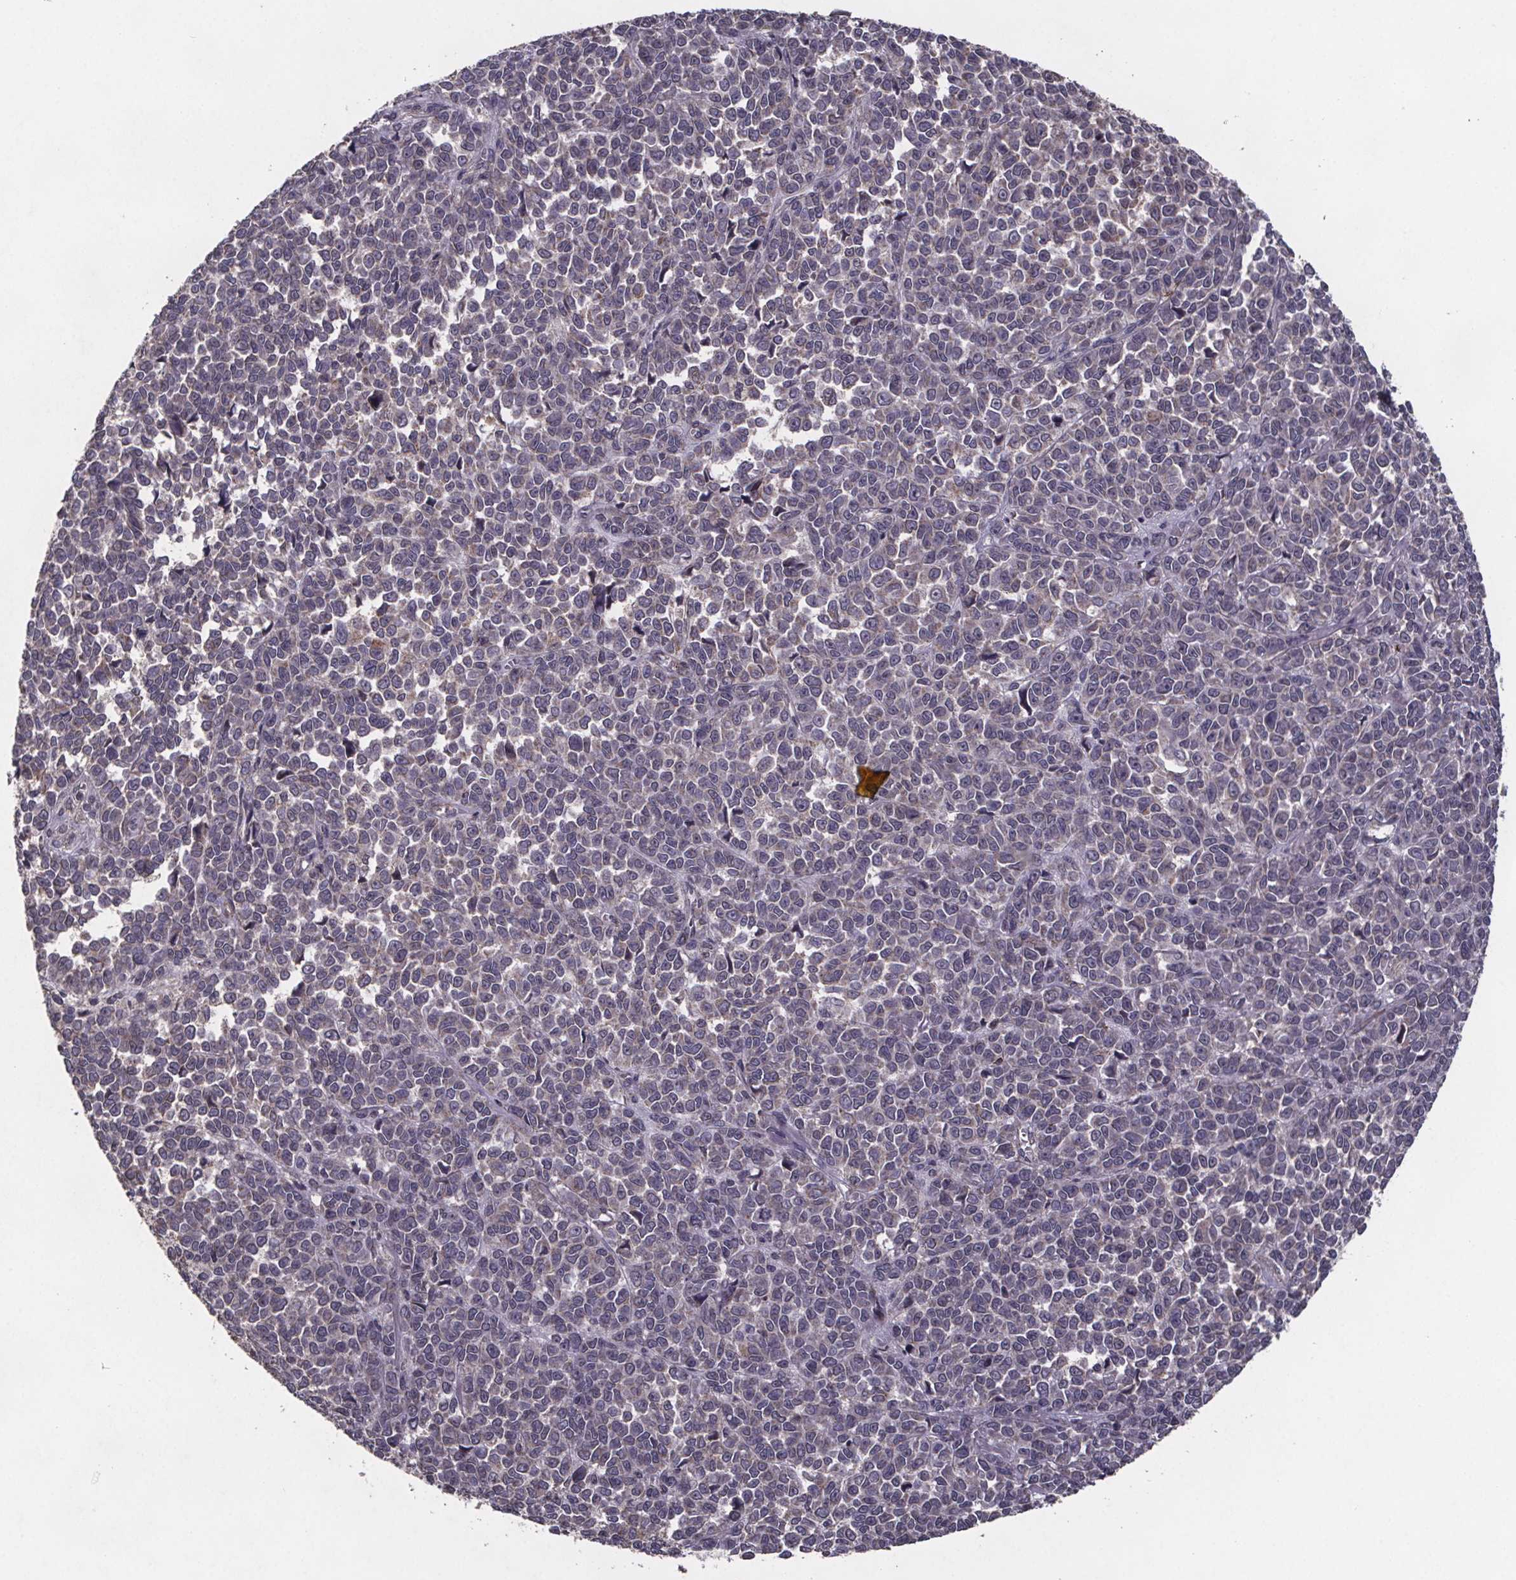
{"staining": {"intensity": "negative", "quantity": "none", "location": "none"}, "tissue": "melanoma", "cell_type": "Tumor cells", "image_type": "cancer", "snomed": [{"axis": "morphology", "description": "Malignant melanoma, NOS"}, {"axis": "topography", "description": "Skin"}], "caption": "Tumor cells are negative for protein expression in human melanoma.", "gene": "PALLD", "patient": {"sex": "female", "age": 95}}